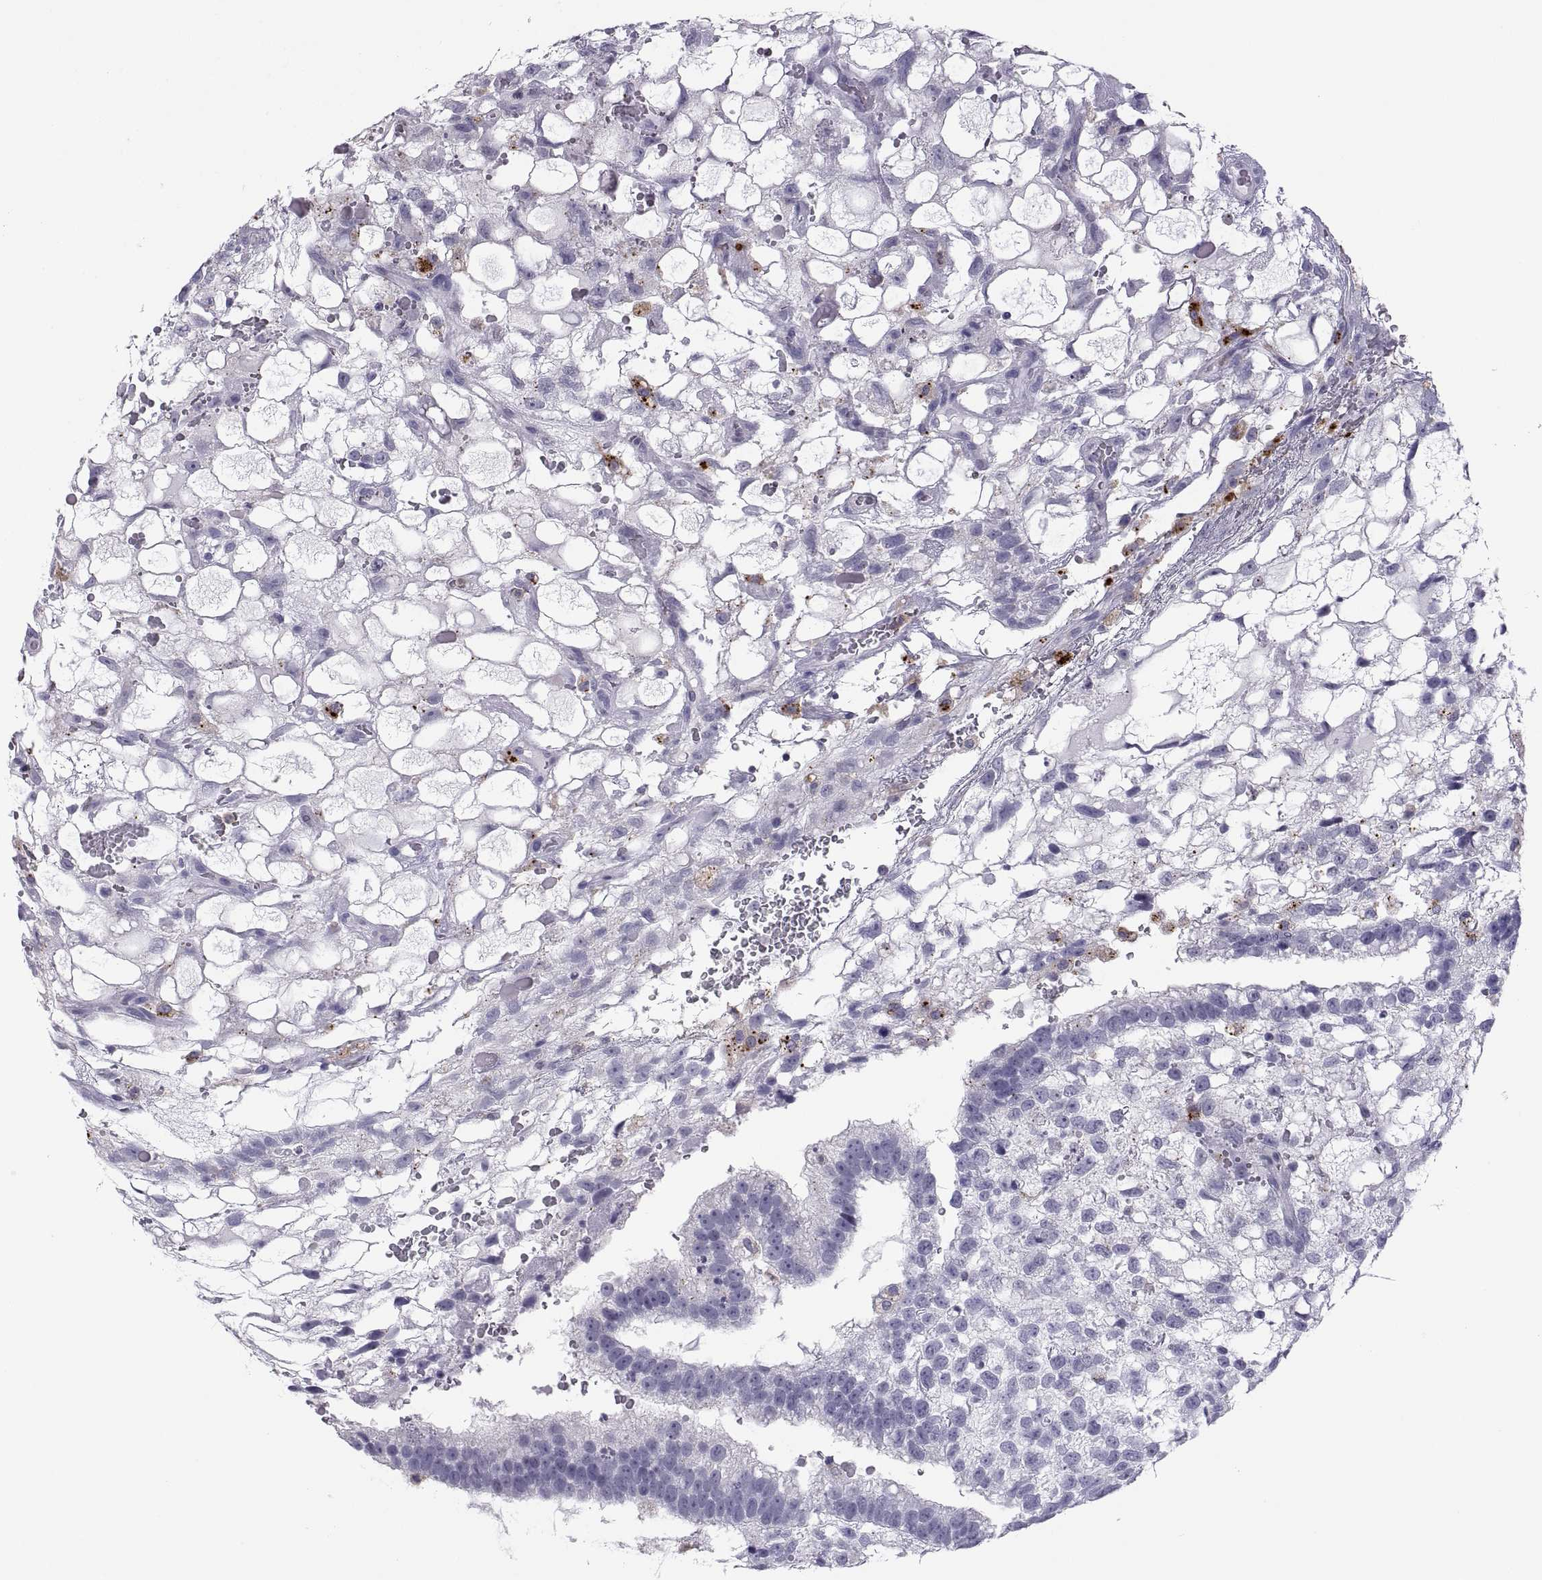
{"staining": {"intensity": "negative", "quantity": "none", "location": "none"}, "tissue": "testis cancer", "cell_type": "Tumor cells", "image_type": "cancer", "snomed": [{"axis": "morphology", "description": "Normal tissue, NOS"}, {"axis": "morphology", "description": "Carcinoma, Embryonal, NOS"}, {"axis": "topography", "description": "Testis"}, {"axis": "topography", "description": "Epididymis"}], "caption": "High magnification brightfield microscopy of testis embryonal carcinoma stained with DAB (3,3'-diaminobenzidine) (brown) and counterstained with hematoxylin (blue): tumor cells show no significant expression.", "gene": "RGS19", "patient": {"sex": "male", "age": 32}}